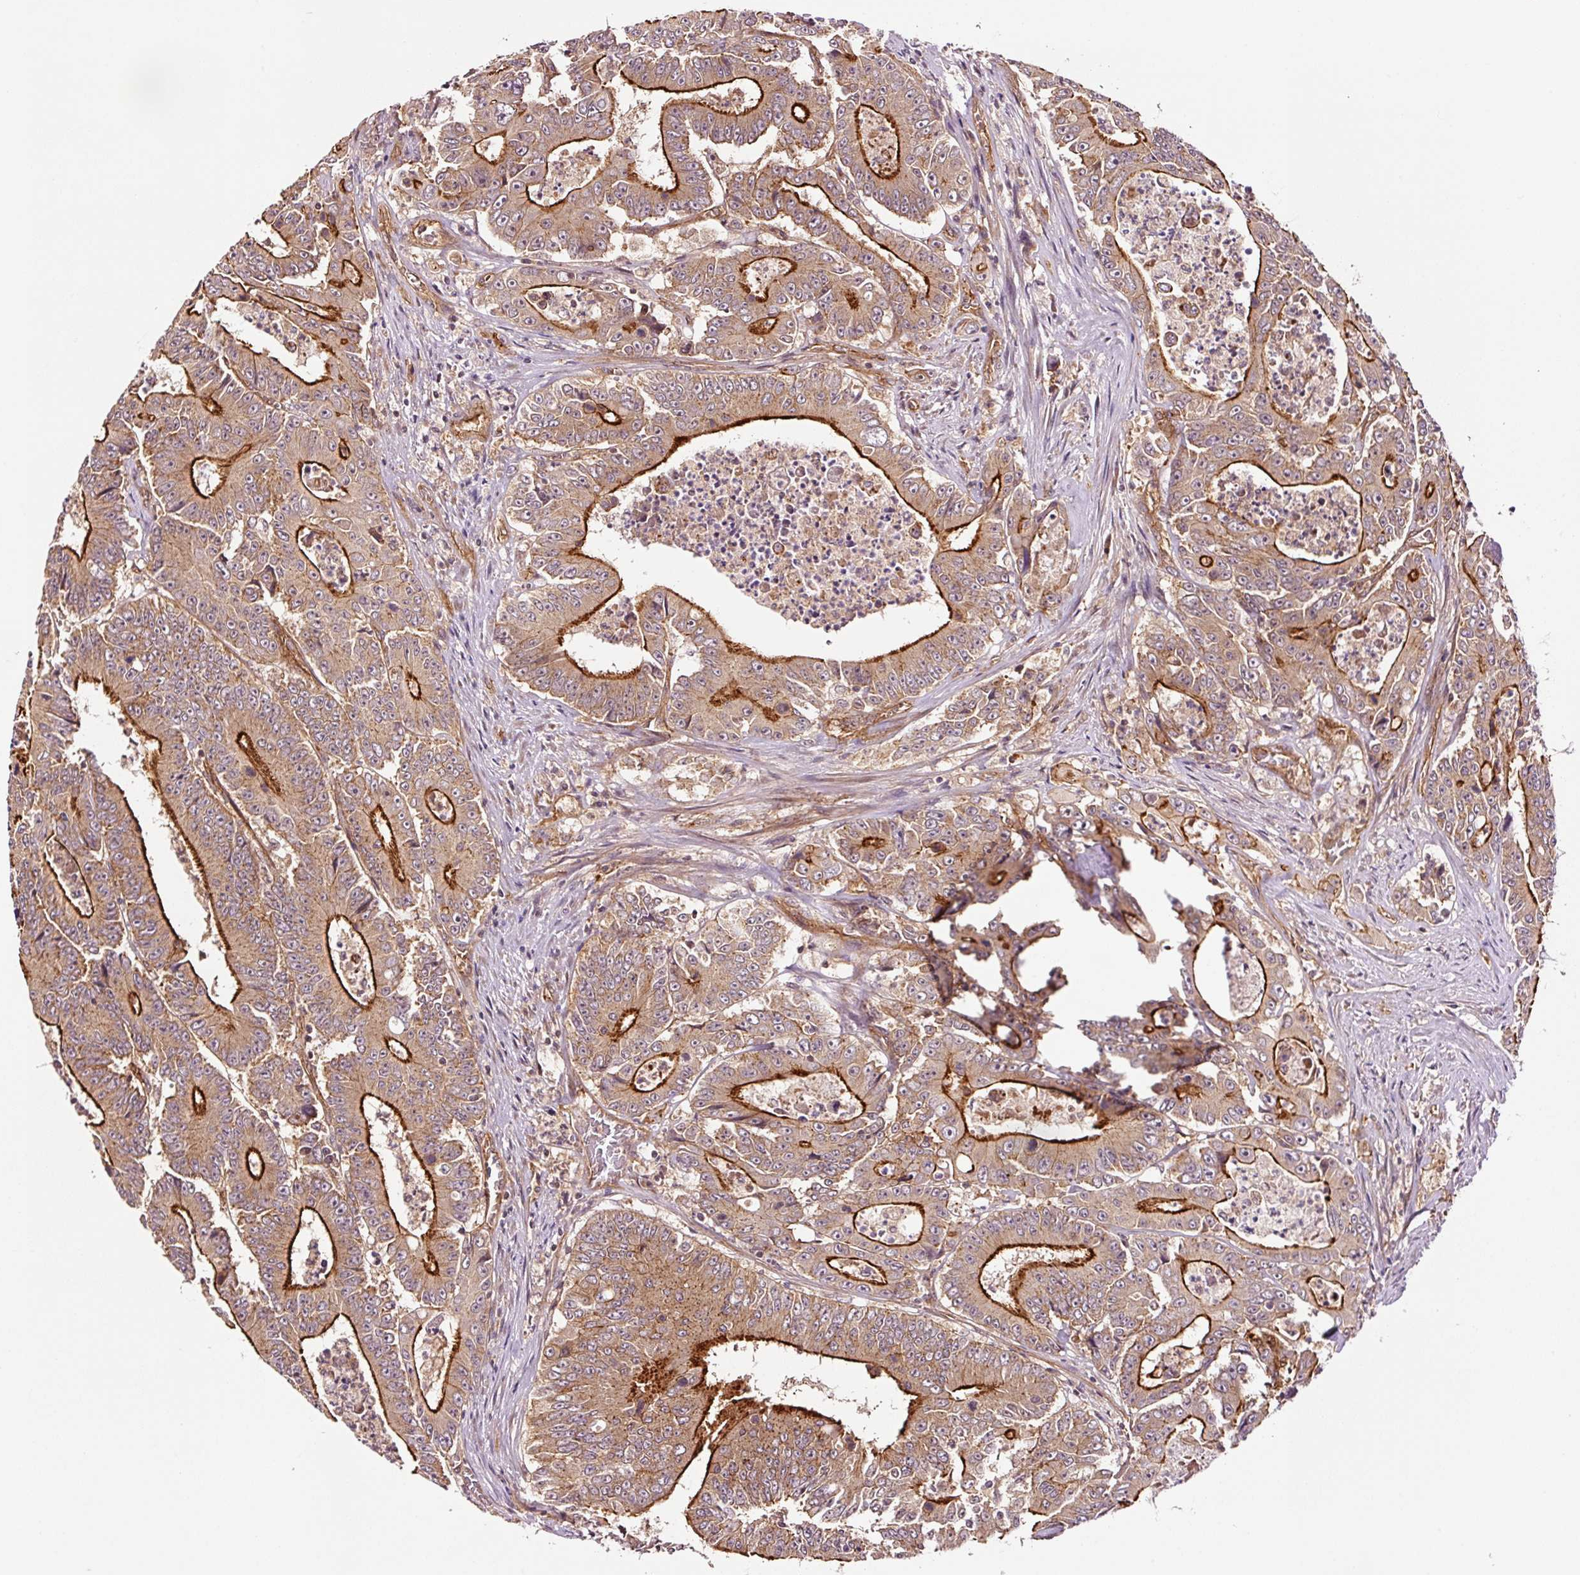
{"staining": {"intensity": "strong", "quantity": ">75%", "location": "cytoplasmic/membranous"}, "tissue": "colorectal cancer", "cell_type": "Tumor cells", "image_type": "cancer", "snomed": [{"axis": "morphology", "description": "Adenocarcinoma, NOS"}, {"axis": "topography", "description": "Colon"}], "caption": "Immunohistochemistry (IHC) histopathology image of neoplastic tissue: colorectal cancer (adenocarcinoma) stained using immunohistochemistry reveals high levels of strong protein expression localized specifically in the cytoplasmic/membranous of tumor cells, appearing as a cytoplasmic/membranous brown color.", "gene": "METAP1", "patient": {"sex": "male", "age": 83}}